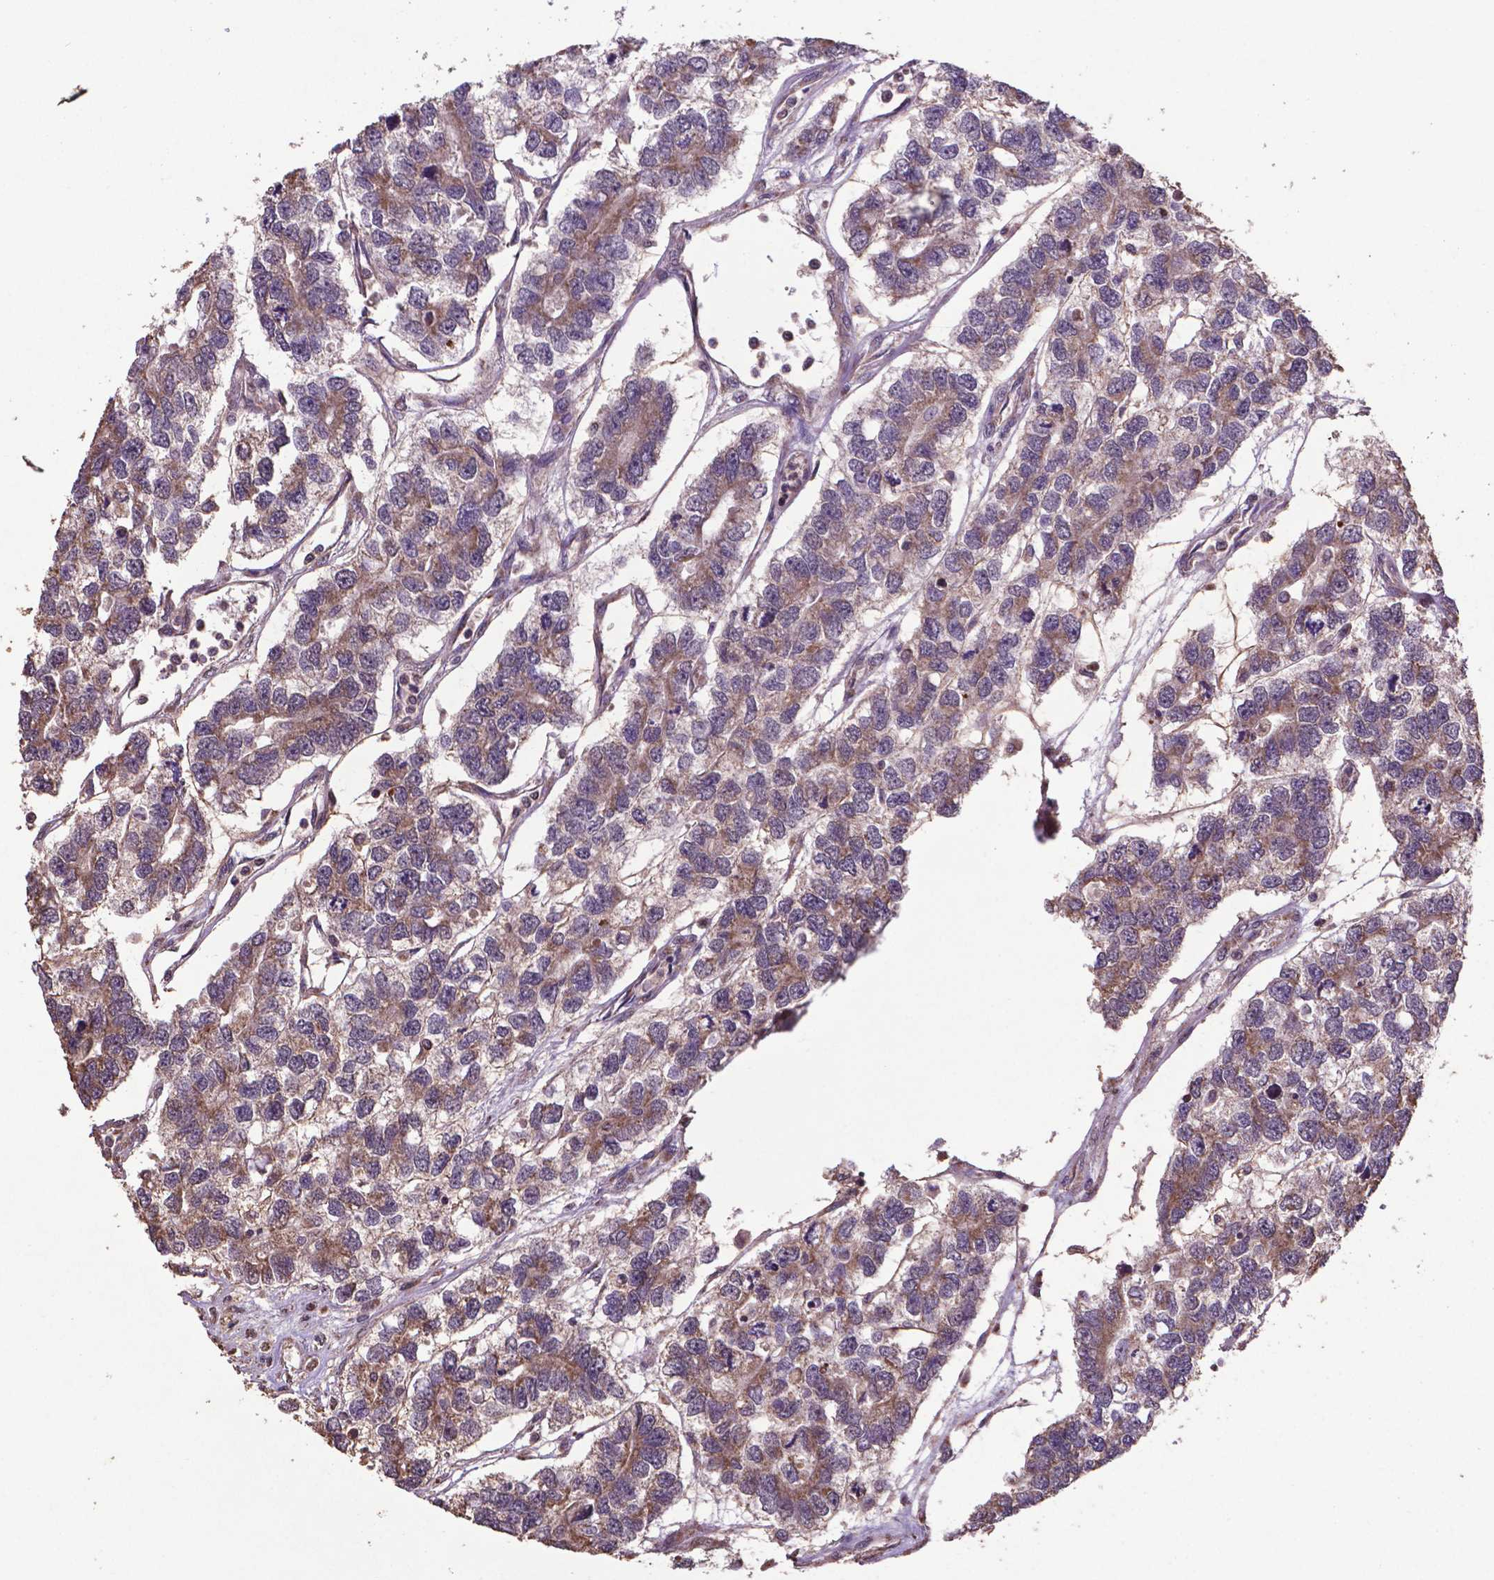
{"staining": {"intensity": "moderate", "quantity": ">75%", "location": "cytoplasmic/membranous"}, "tissue": "testis cancer", "cell_type": "Tumor cells", "image_type": "cancer", "snomed": [{"axis": "morphology", "description": "Seminoma, NOS"}, {"axis": "topography", "description": "Testis"}], "caption": "IHC micrograph of neoplastic tissue: human testis cancer (seminoma) stained using immunohistochemistry (IHC) demonstrates medium levels of moderate protein expression localized specifically in the cytoplasmic/membranous of tumor cells, appearing as a cytoplasmic/membranous brown color.", "gene": "DCAF1", "patient": {"sex": "male", "age": 52}}